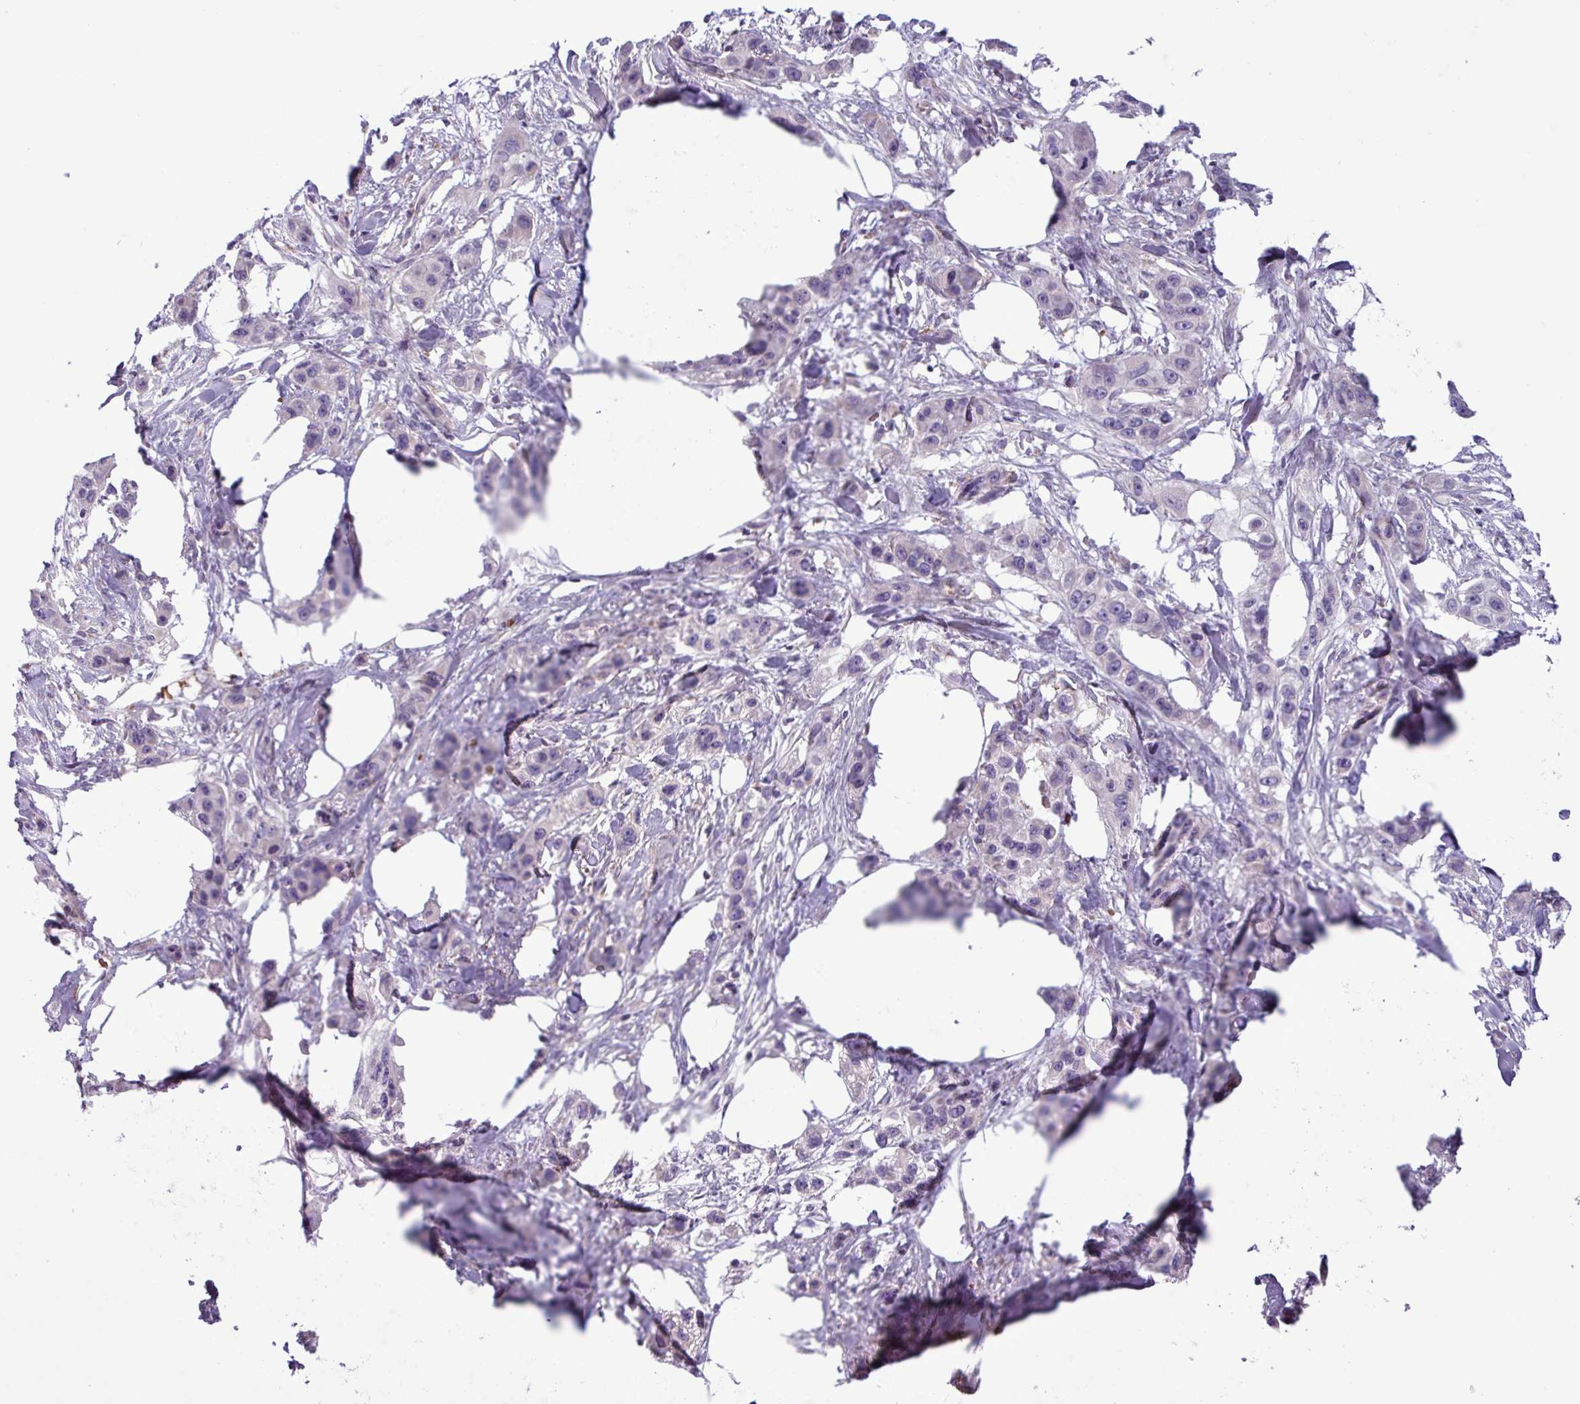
{"staining": {"intensity": "negative", "quantity": "none", "location": "none"}, "tissue": "skin cancer", "cell_type": "Tumor cells", "image_type": "cancer", "snomed": [{"axis": "morphology", "description": "Squamous cell carcinoma, NOS"}, {"axis": "topography", "description": "Skin"}], "caption": "Protein analysis of squamous cell carcinoma (skin) reveals no significant positivity in tumor cells.", "gene": "FAM183A", "patient": {"sex": "male", "age": 63}}